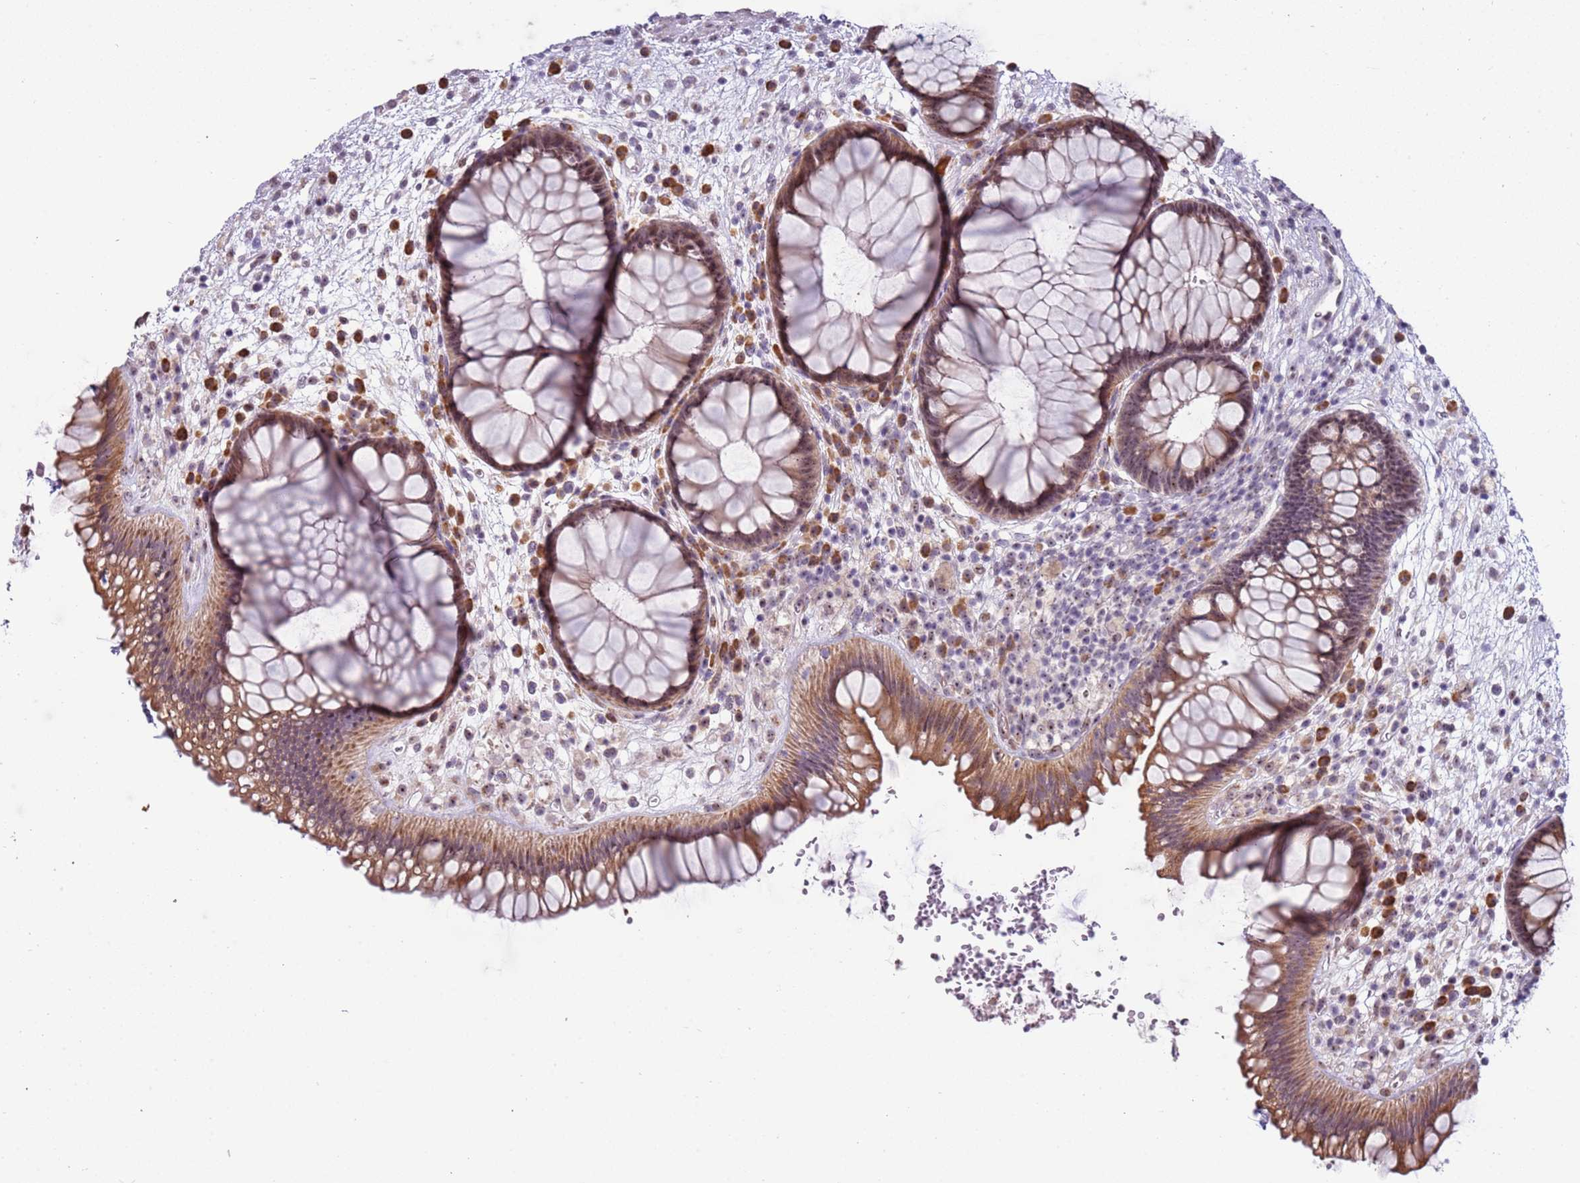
{"staining": {"intensity": "moderate", "quantity": ">75%", "location": "cytoplasmic/membranous,nuclear"}, "tissue": "rectum", "cell_type": "Glandular cells", "image_type": "normal", "snomed": [{"axis": "morphology", "description": "Normal tissue, NOS"}, {"axis": "topography", "description": "Rectum"}], "caption": "Glandular cells reveal moderate cytoplasmic/membranous,nuclear expression in approximately >75% of cells in normal rectum. The protein of interest is stained brown, and the nuclei are stained in blue (DAB (3,3'-diaminobenzidine) IHC with brightfield microscopy, high magnification).", "gene": "UCMA", "patient": {"sex": "male", "age": 51}}